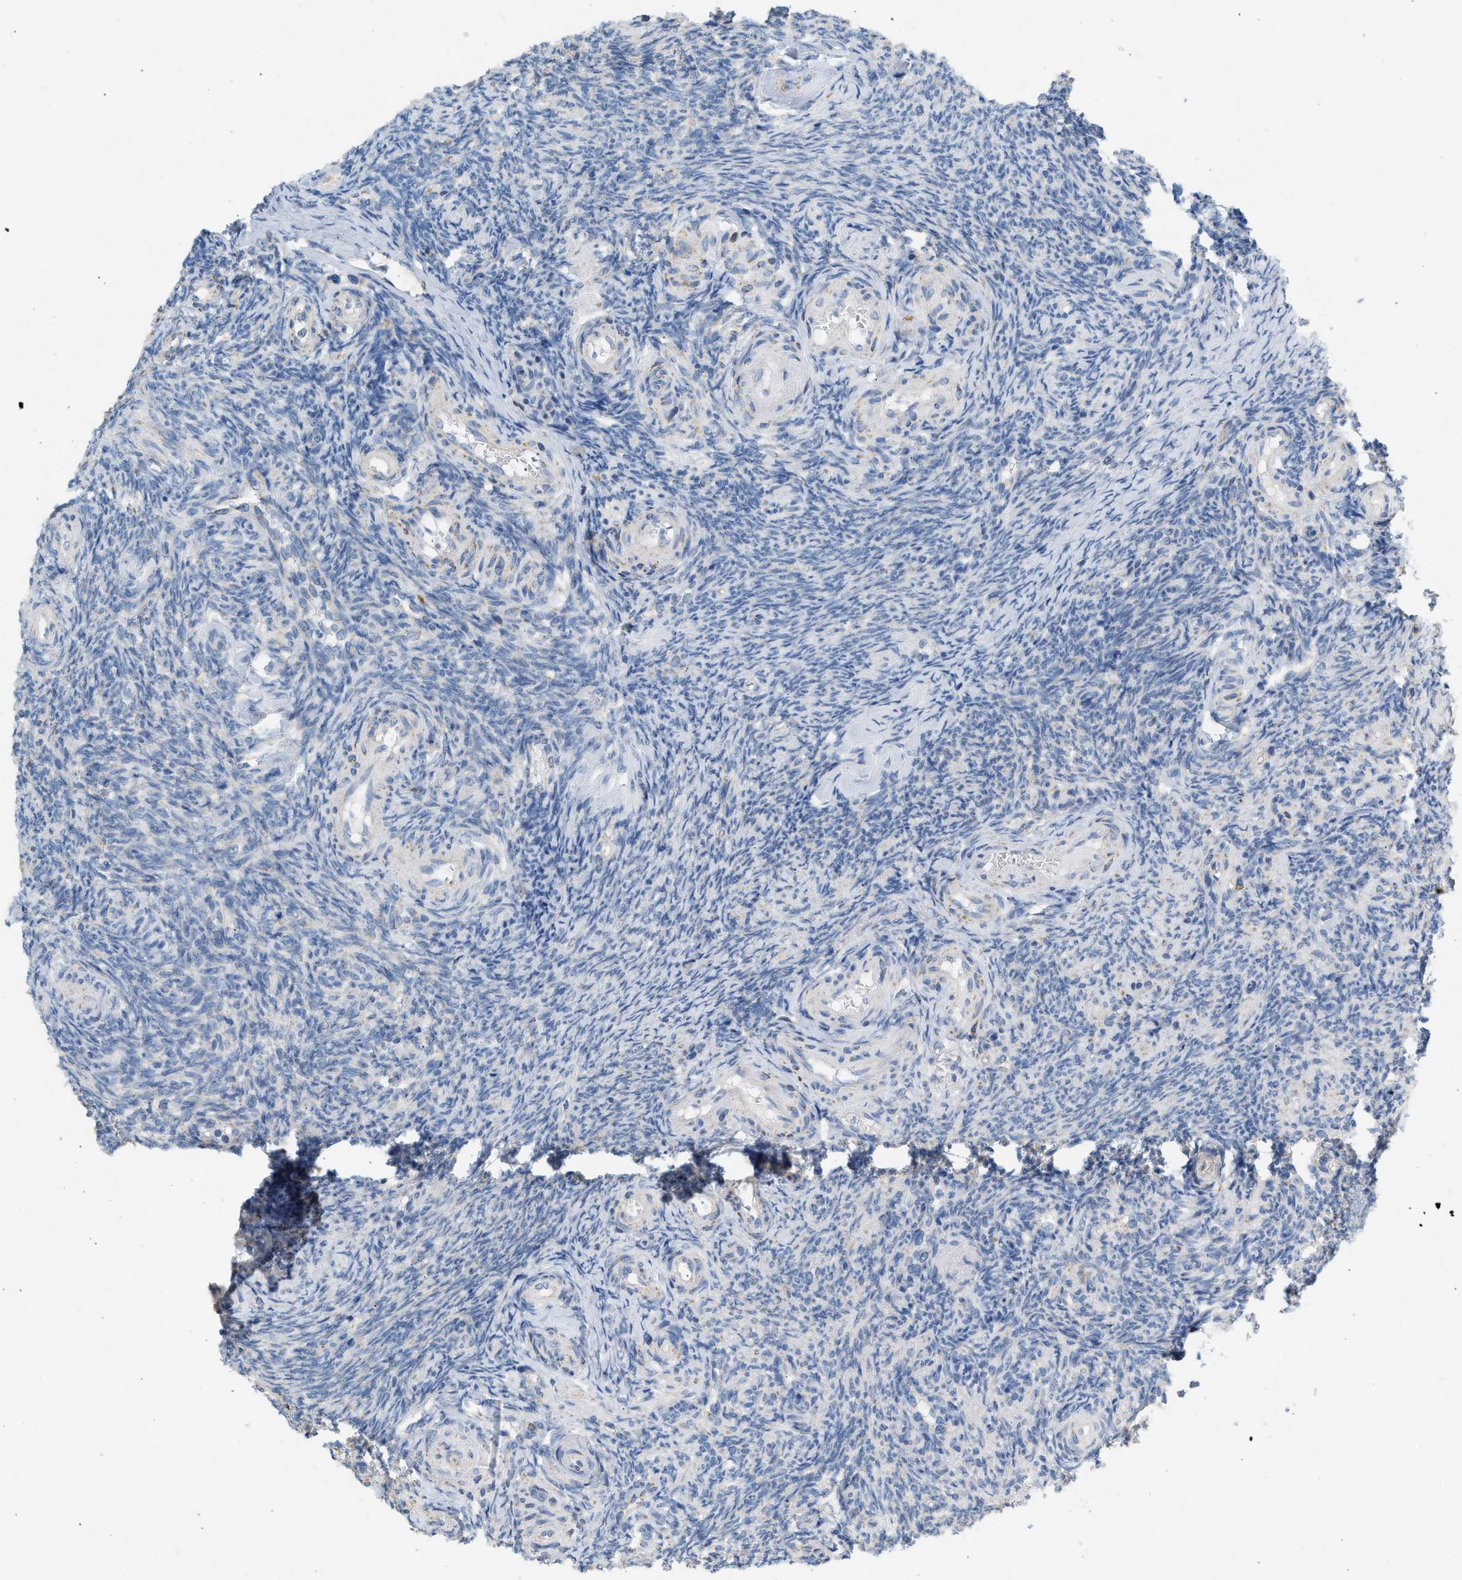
{"staining": {"intensity": "weak", "quantity": ">75%", "location": "cytoplasmic/membranous"}, "tissue": "ovary", "cell_type": "Follicle cells", "image_type": "normal", "snomed": [{"axis": "morphology", "description": "Normal tissue, NOS"}, {"axis": "topography", "description": "Ovary"}], "caption": "Weak cytoplasmic/membranous protein staining is appreciated in approximately >75% of follicle cells in ovary. (DAB (3,3'-diaminobenzidine) = brown stain, brightfield microscopy at high magnification).", "gene": "NDUFS8", "patient": {"sex": "female", "age": 41}}